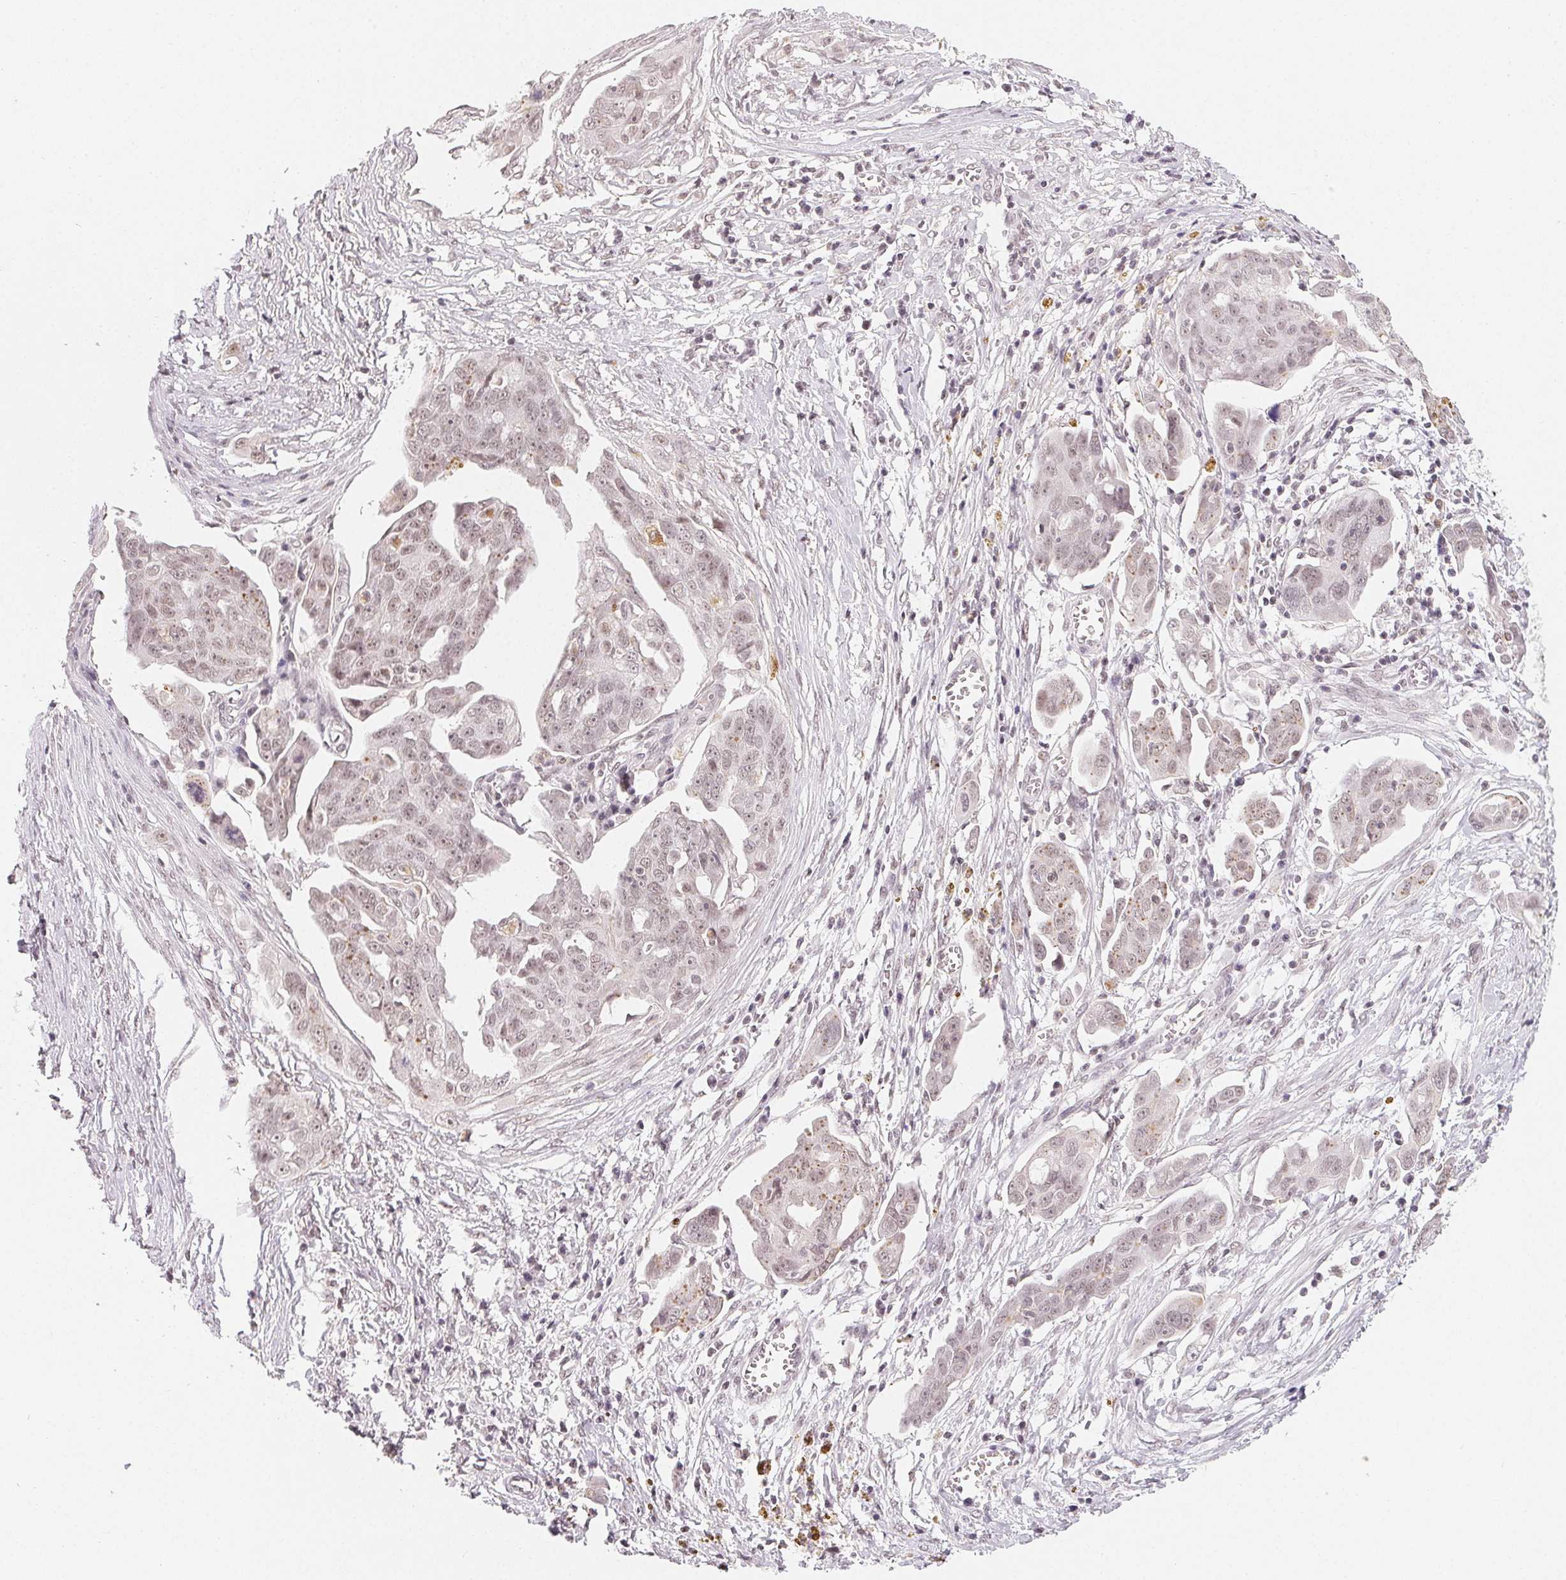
{"staining": {"intensity": "weak", "quantity": "25%-75%", "location": "cytoplasmic/membranous"}, "tissue": "ovarian cancer", "cell_type": "Tumor cells", "image_type": "cancer", "snomed": [{"axis": "morphology", "description": "Carcinoma, endometroid"}, {"axis": "topography", "description": "Ovary"}], "caption": "Protein expression by immunohistochemistry (IHC) demonstrates weak cytoplasmic/membranous expression in about 25%-75% of tumor cells in ovarian endometroid carcinoma. The protein of interest is shown in brown color, while the nuclei are stained blue.", "gene": "NXF3", "patient": {"sex": "female", "age": 70}}